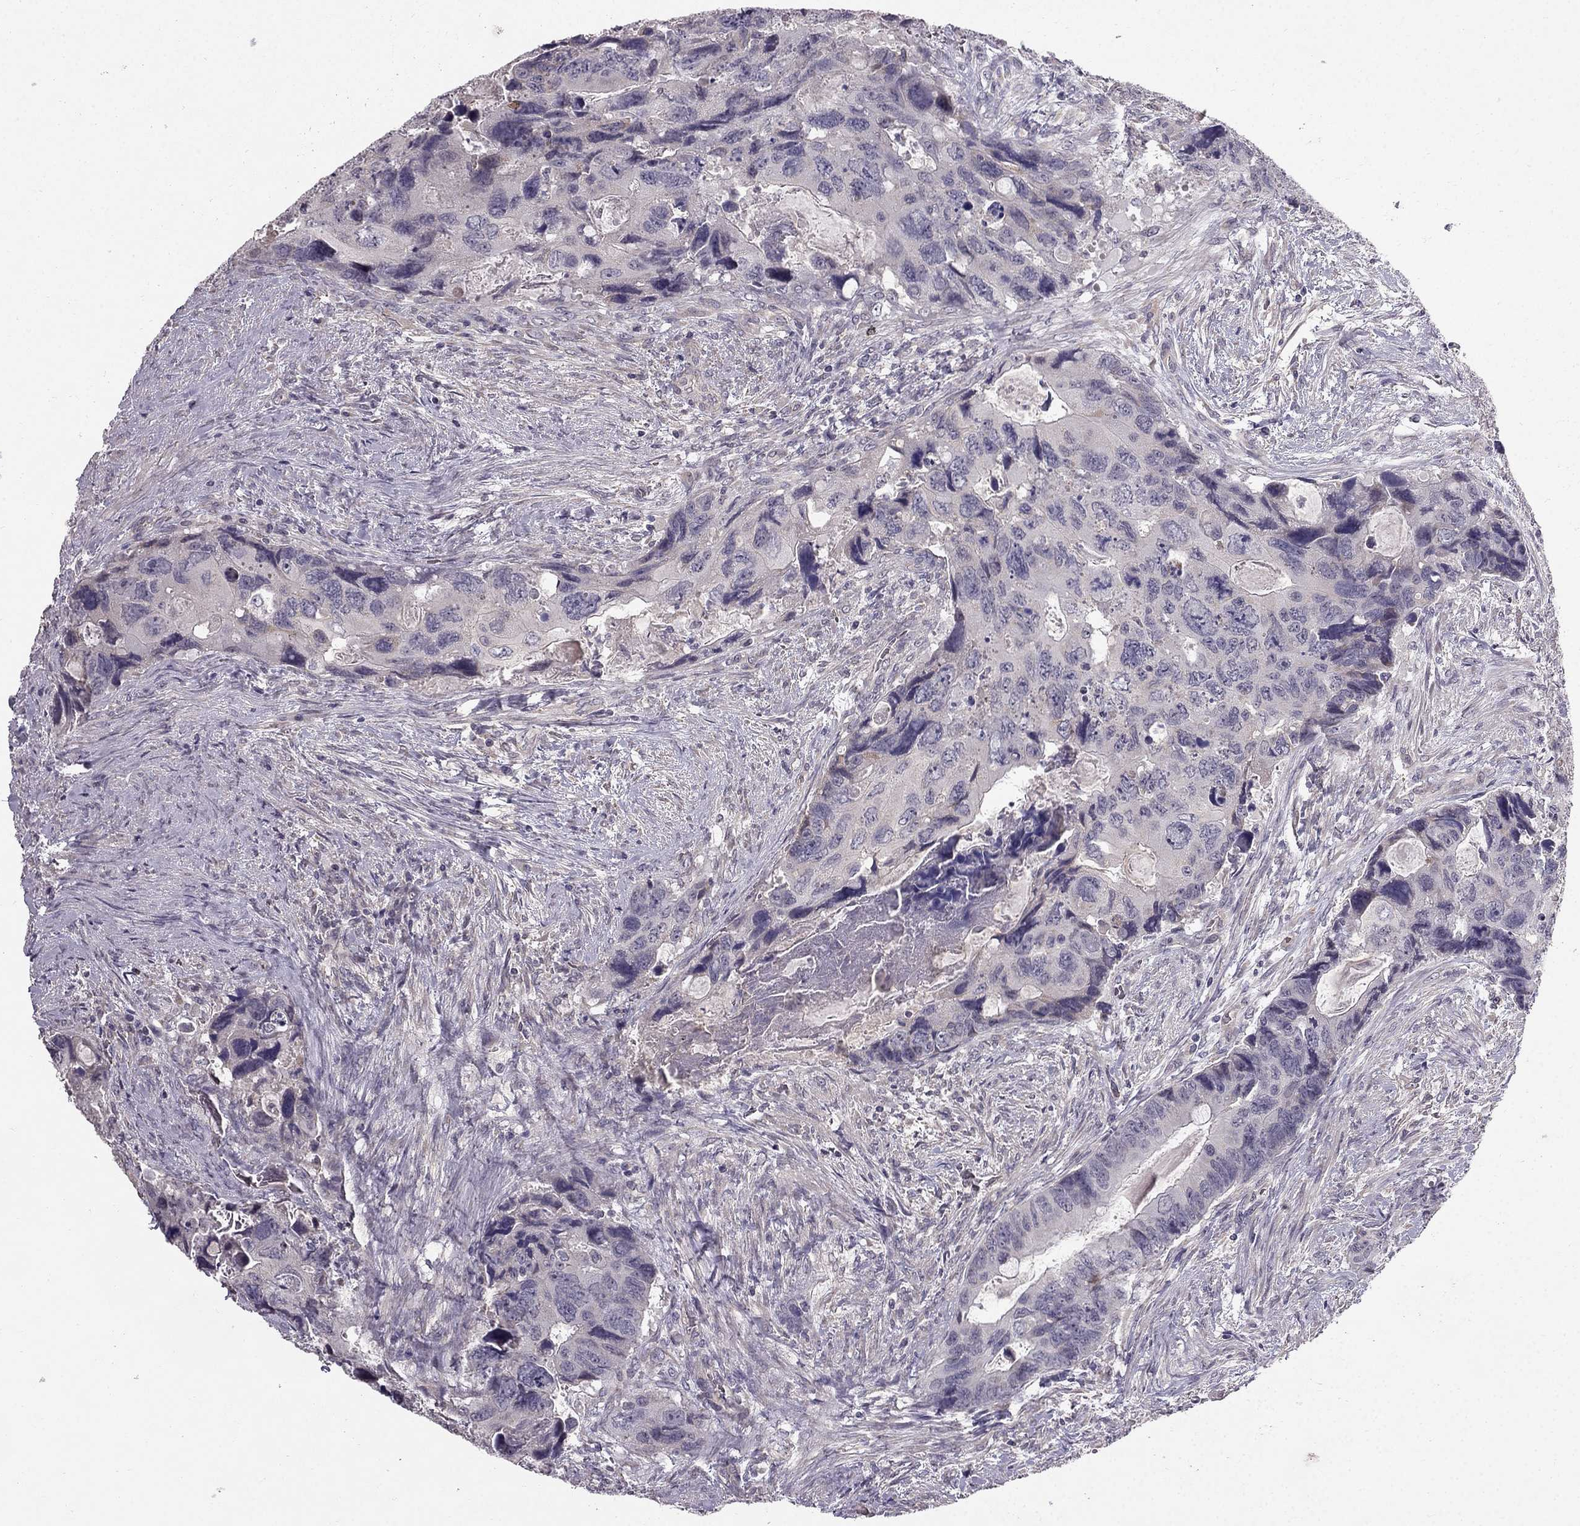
{"staining": {"intensity": "negative", "quantity": "none", "location": "none"}, "tissue": "colorectal cancer", "cell_type": "Tumor cells", "image_type": "cancer", "snomed": [{"axis": "morphology", "description": "Adenocarcinoma, NOS"}, {"axis": "topography", "description": "Rectum"}], "caption": "Tumor cells are negative for brown protein staining in colorectal cancer.", "gene": "TSPYL5", "patient": {"sex": "male", "age": 62}}